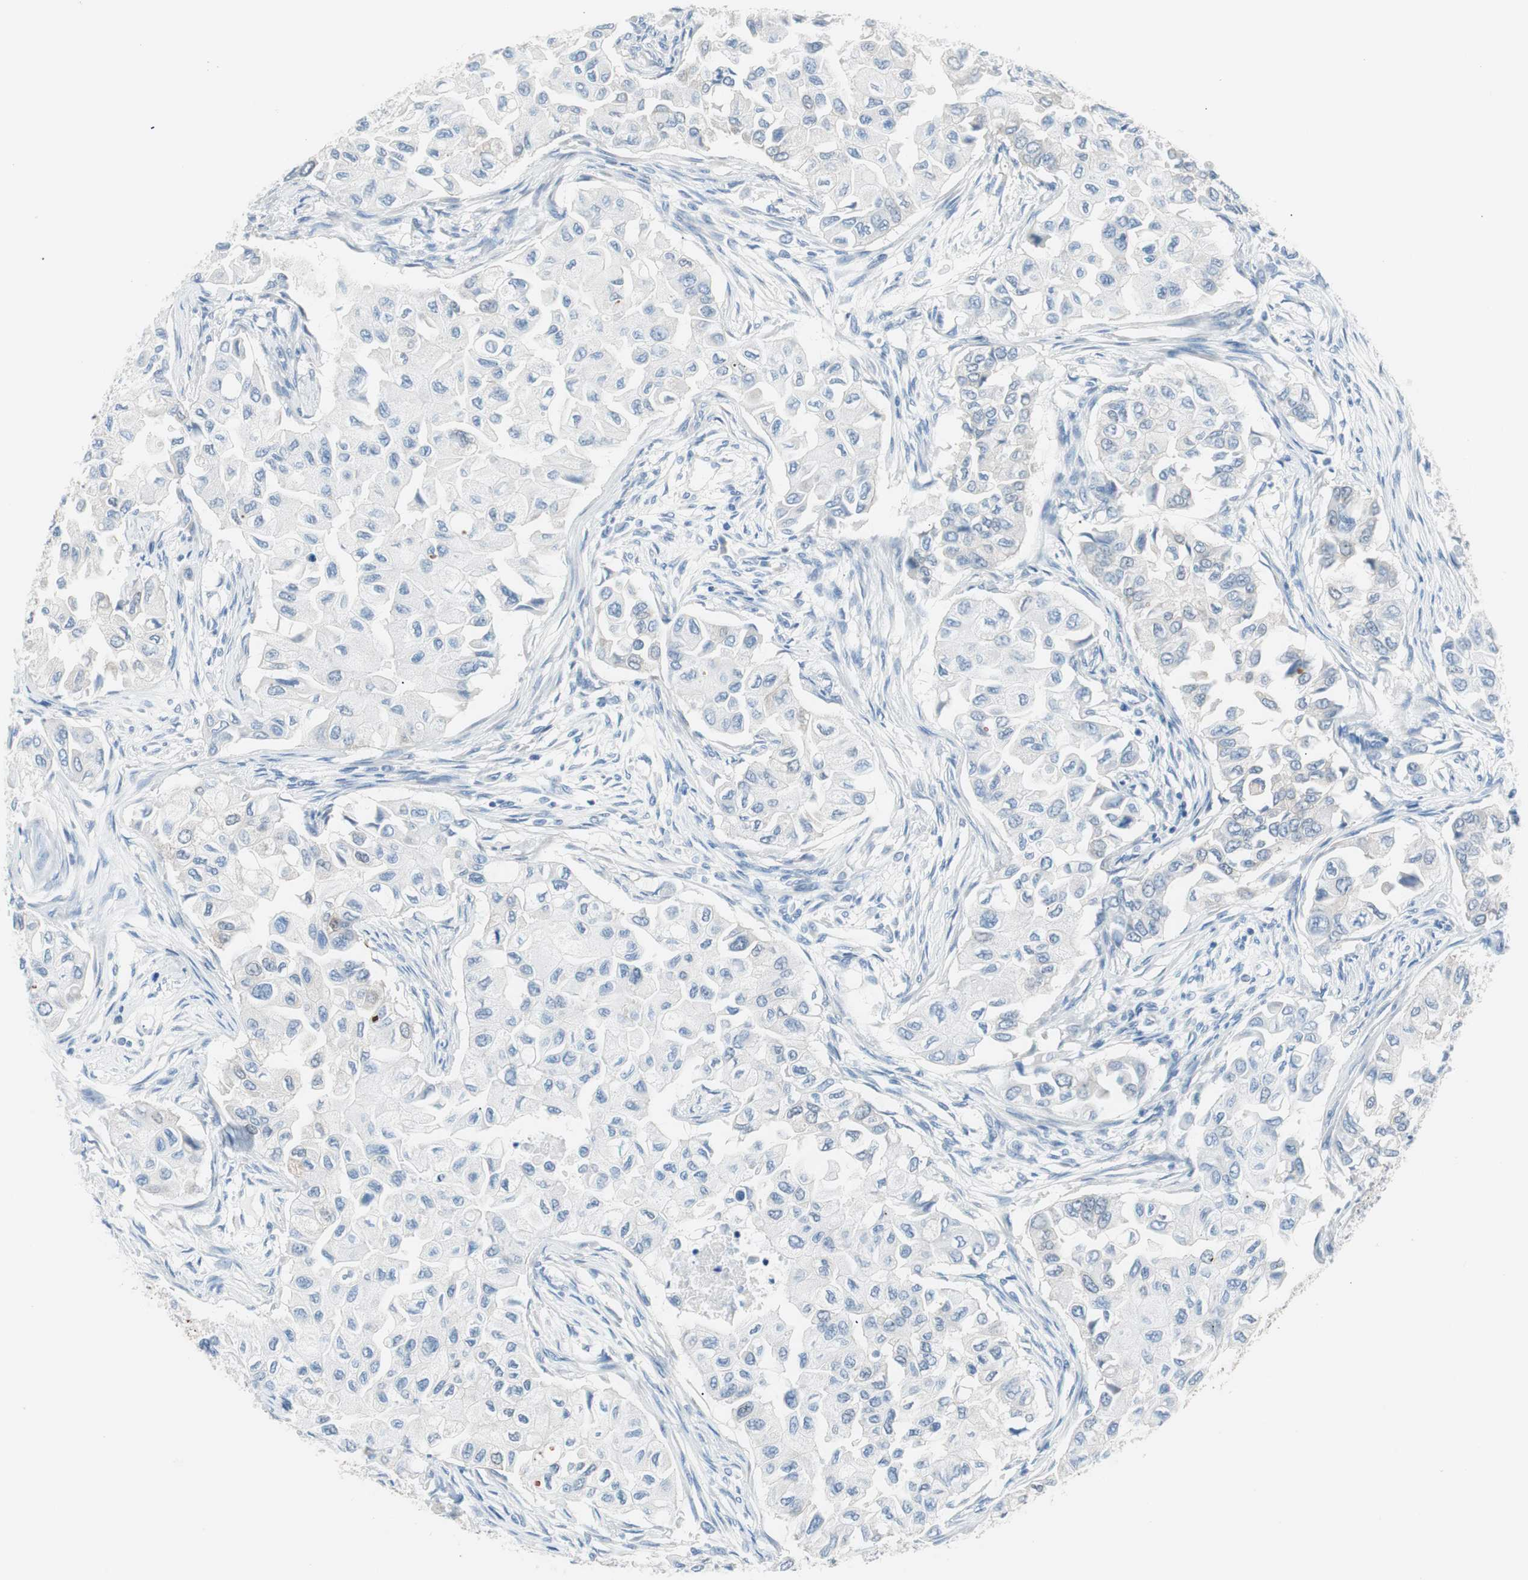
{"staining": {"intensity": "negative", "quantity": "none", "location": "none"}, "tissue": "breast cancer", "cell_type": "Tumor cells", "image_type": "cancer", "snomed": [{"axis": "morphology", "description": "Normal tissue, NOS"}, {"axis": "morphology", "description": "Duct carcinoma"}, {"axis": "topography", "description": "Breast"}], "caption": "Tumor cells show no significant protein positivity in breast infiltrating ductal carcinoma.", "gene": "VIL1", "patient": {"sex": "female", "age": 49}}